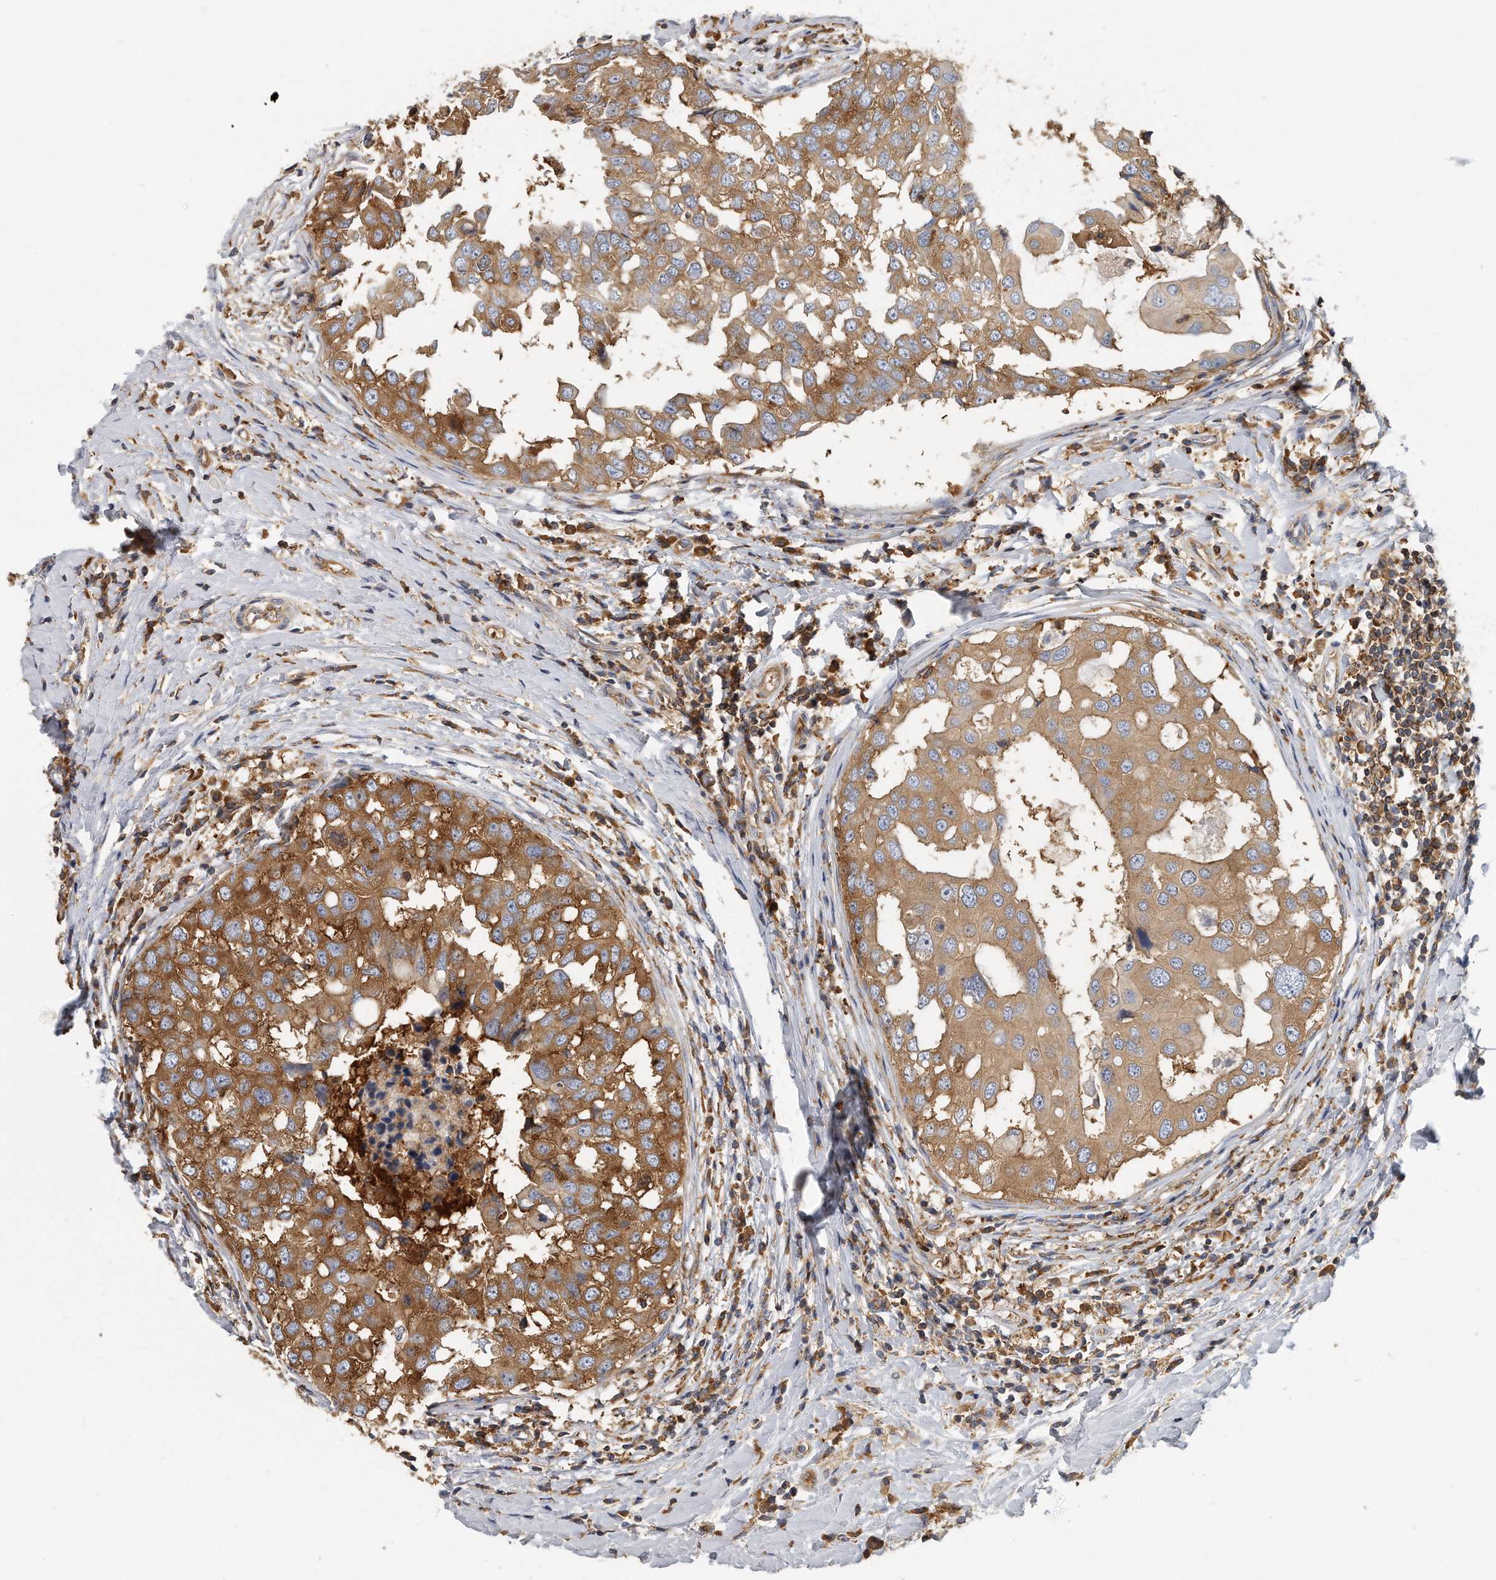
{"staining": {"intensity": "moderate", "quantity": ">75%", "location": "cytoplasmic/membranous"}, "tissue": "breast cancer", "cell_type": "Tumor cells", "image_type": "cancer", "snomed": [{"axis": "morphology", "description": "Duct carcinoma"}, {"axis": "topography", "description": "Breast"}], "caption": "Tumor cells demonstrate medium levels of moderate cytoplasmic/membranous expression in about >75% of cells in human breast invasive ductal carcinoma. (IHC, brightfield microscopy, high magnification).", "gene": "EIF3I", "patient": {"sex": "female", "age": 27}}